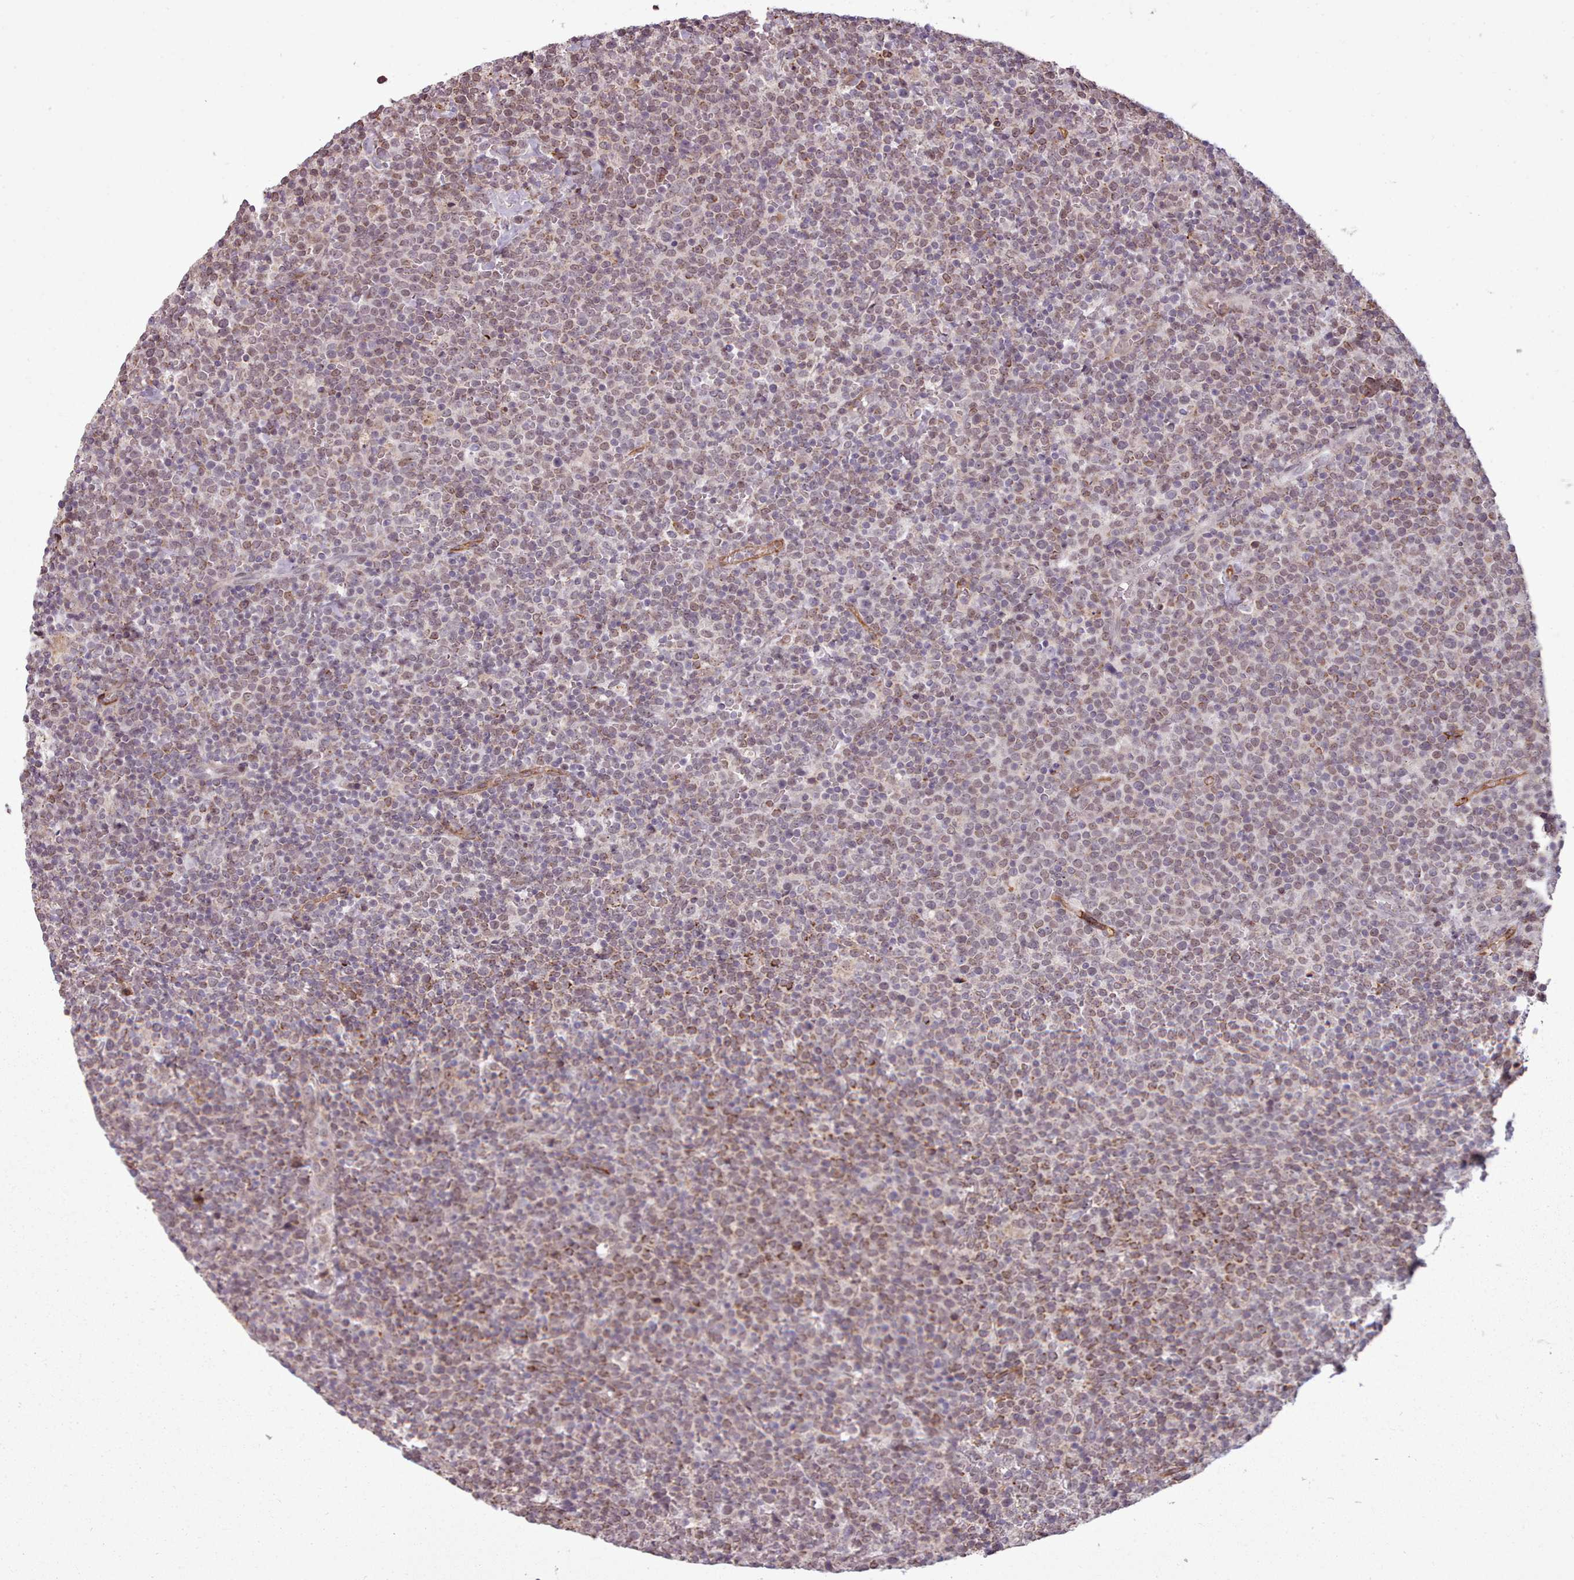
{"staining": {"intensity": "weak", "quantity": "25%-75%", "location": "cytoplasmic/membranous"}, "tissue": "lymphoma", "cell_type": "Tumor cells", "image_type": "cancer", "snomed": [{"axis": "morphology", "description": "Malignant lymphoma, non-Hodgkin's type, High grade"}, {"axis": "topography", "description": "Lymph node"}], "caption": "The image displays a brown stain indicating the presence of a protein in the cytoplasmic/membranous of tumor cells in high-grade malignant lymphoma, non-Hodgkin's type.", "gene": "ZMYM4", "patient": {"sex": "male", "age": 61}}